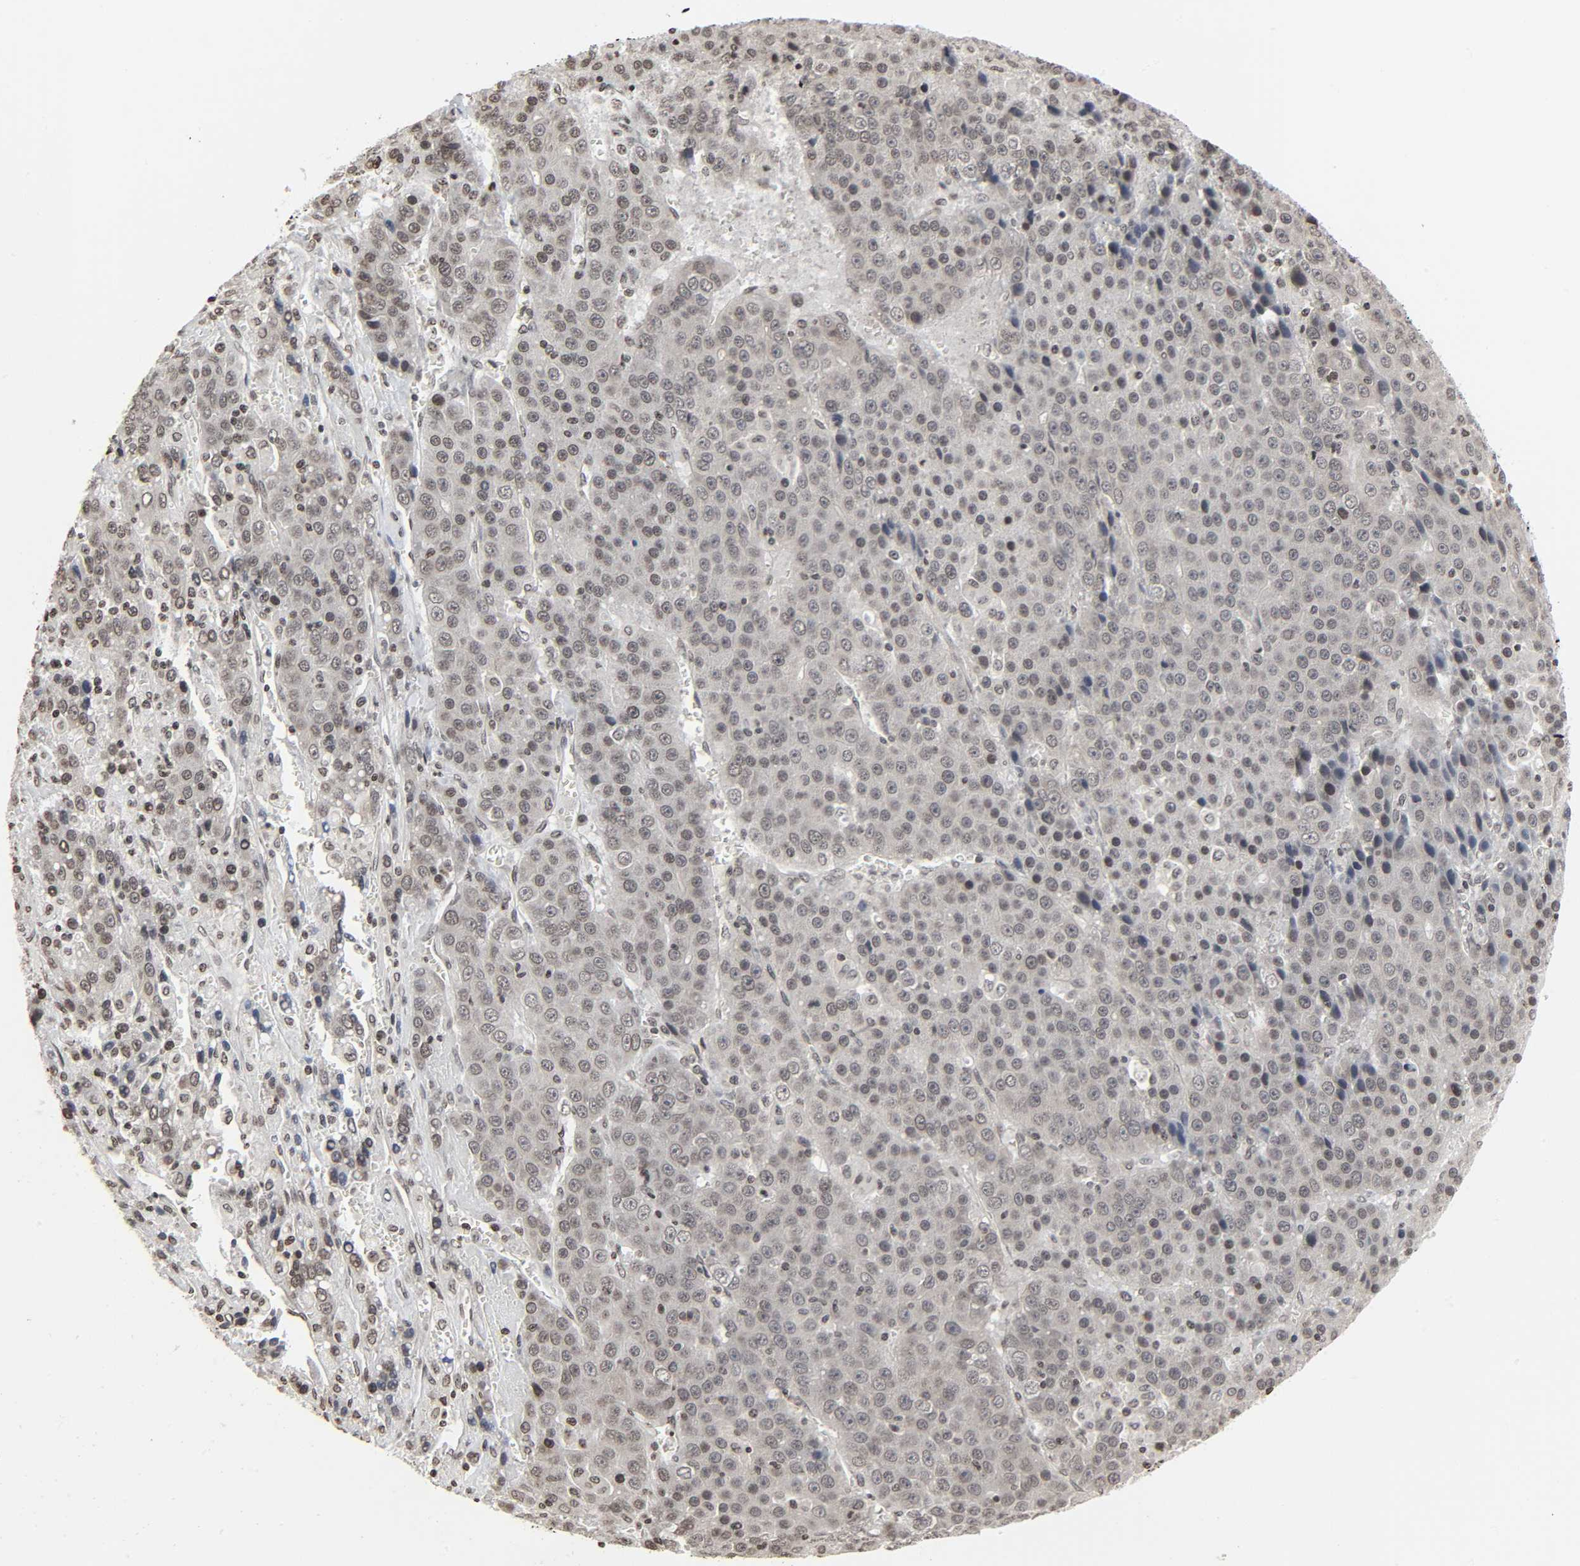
{"staining": {"intensity": "weak", "quantity": ">75%", "location": "cytoplasmic/membranous,nuclear"}, "tissue": "liver cancer", "cell_type": "Tumor cells", "image_type": "cancer", "snomed": [{"axis": "morphology", "description": "Carcinoma, Hepatocellular, NOS"}, {"axis": "topography", "description": "Liver"}], "caption": "Liver hepatocellular carcinoma stained with DAB (3,3'-diaminobenzidine) immunohistochemistry exhibits low levels of weak cytoplasmic/membranous and nuclear positivity in about >75% of tumor cells.", "gene": "ELAVL1", "patient": {"sex": "female", "age": 53}}